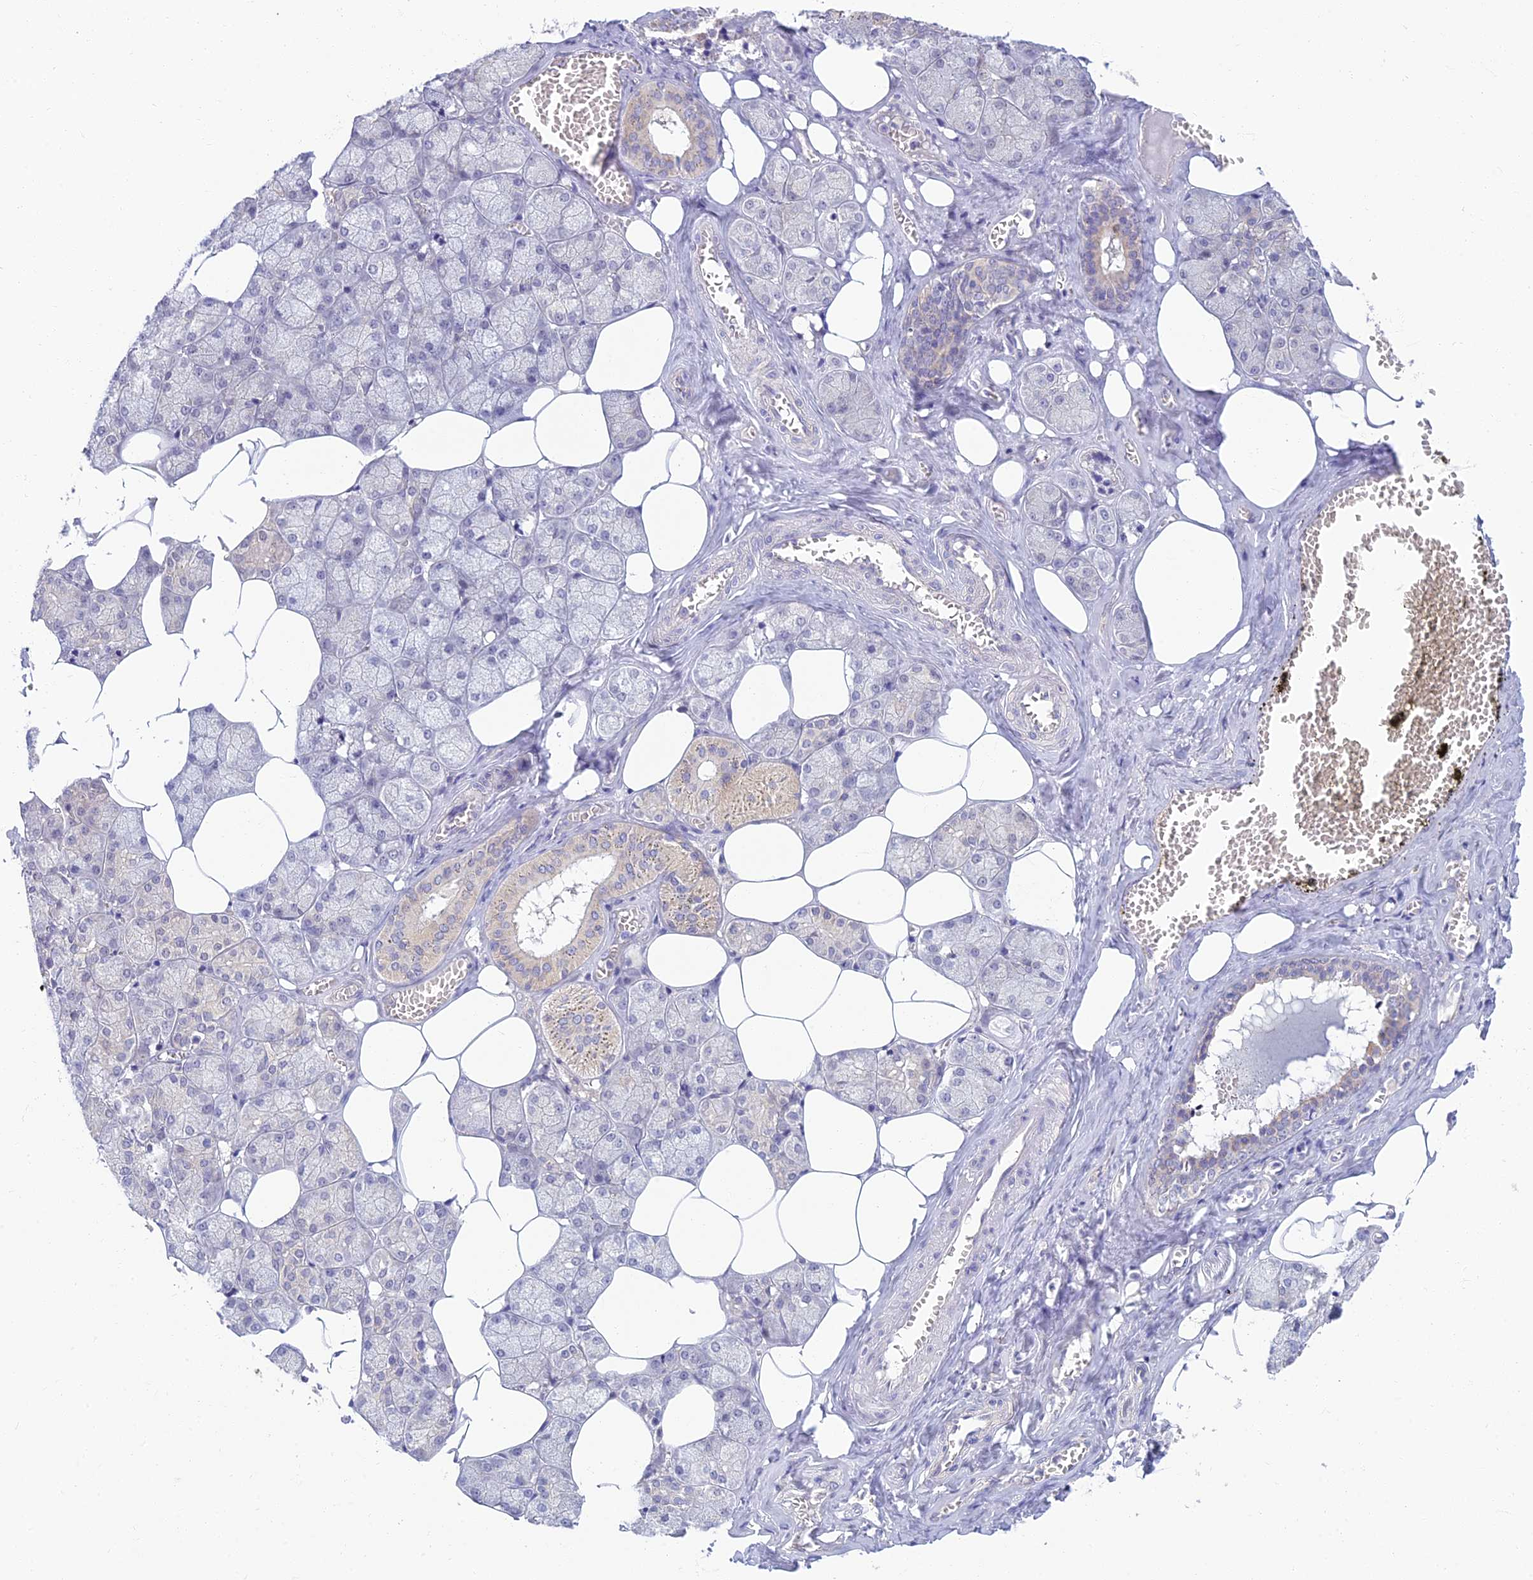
{"staining": {"intensity": "weak", "quantity": "25%-75%", "location": "cytoplasmic/membranous"}, "tissue": "salivary gland", "cell_type": "Glandular cells", "image_type": "normal", "snomed": [{"axis": "morphology", "description": "Normal tissue, NOS"}, {"axis": "topography", "description": "Salivary gland"}], "caption": "Protein expression analysis of normal salivary gland shows weak cytoplasmic/membranous staining in about 25%-75% of glandular cells.", "gene": "SLC25A41", "patient": {"sex": "male", "age": 62}}